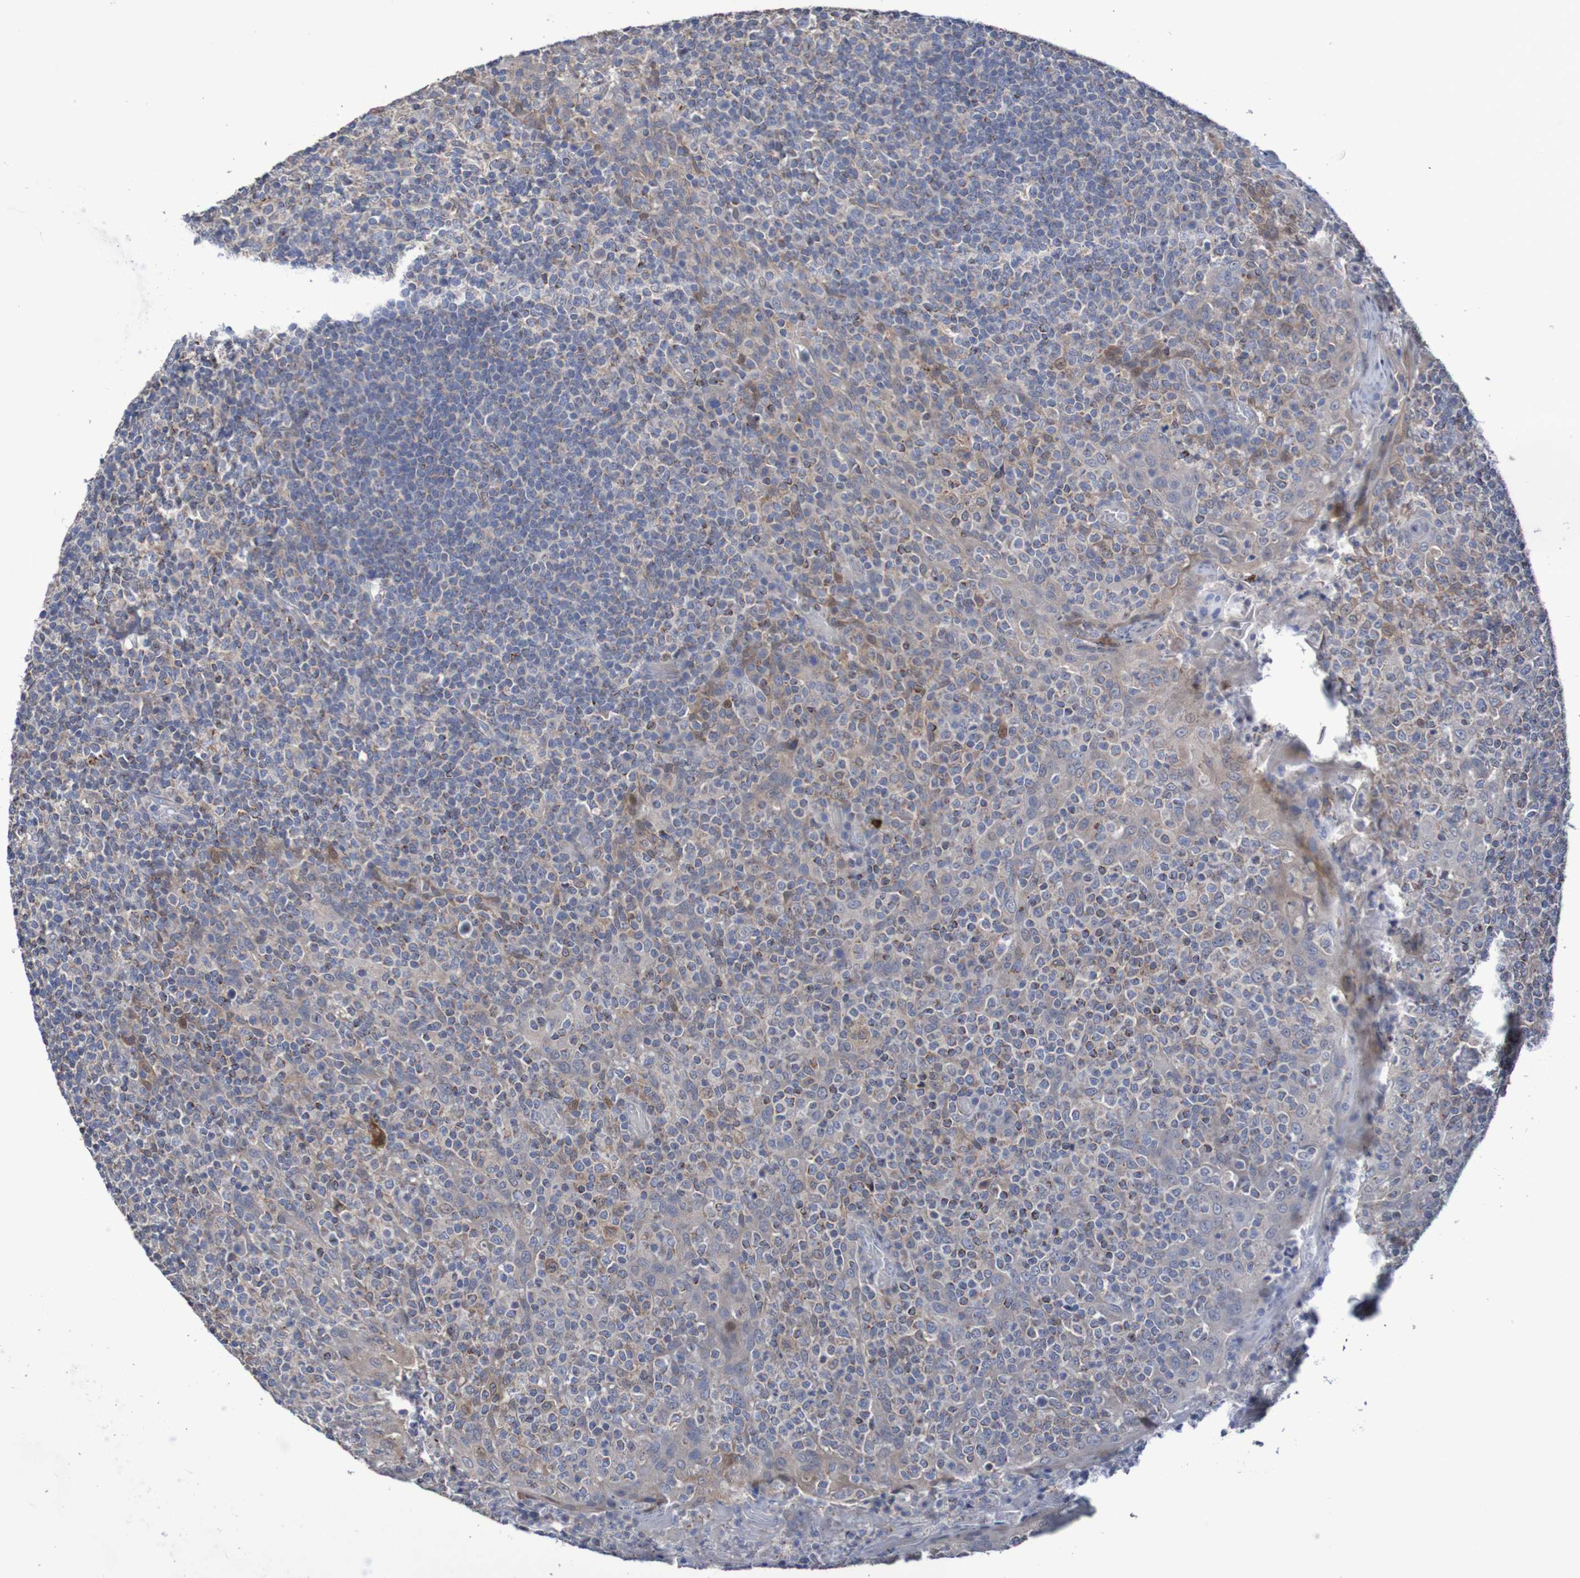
{"staining": {"intensity": "weak", "quantity": "25%-75%", "location": "cytoplasmic/membranous"}, "tissue": "tonsil", "cell_type": "Germinal center cells", "image_type": "normal", "snomed": [{"axis": "morphology", "description": "Normal tissue, NOS"}, {"axis": "topography", "description": "Tonsil"}], "caption": "A photomicrograph of tonsil stained for a protein displays weak cytoplasmic/membranous brown staining in germinal center cells.", "gene": "C3orf18", "patient": {"sex": "female", "age": 19}}